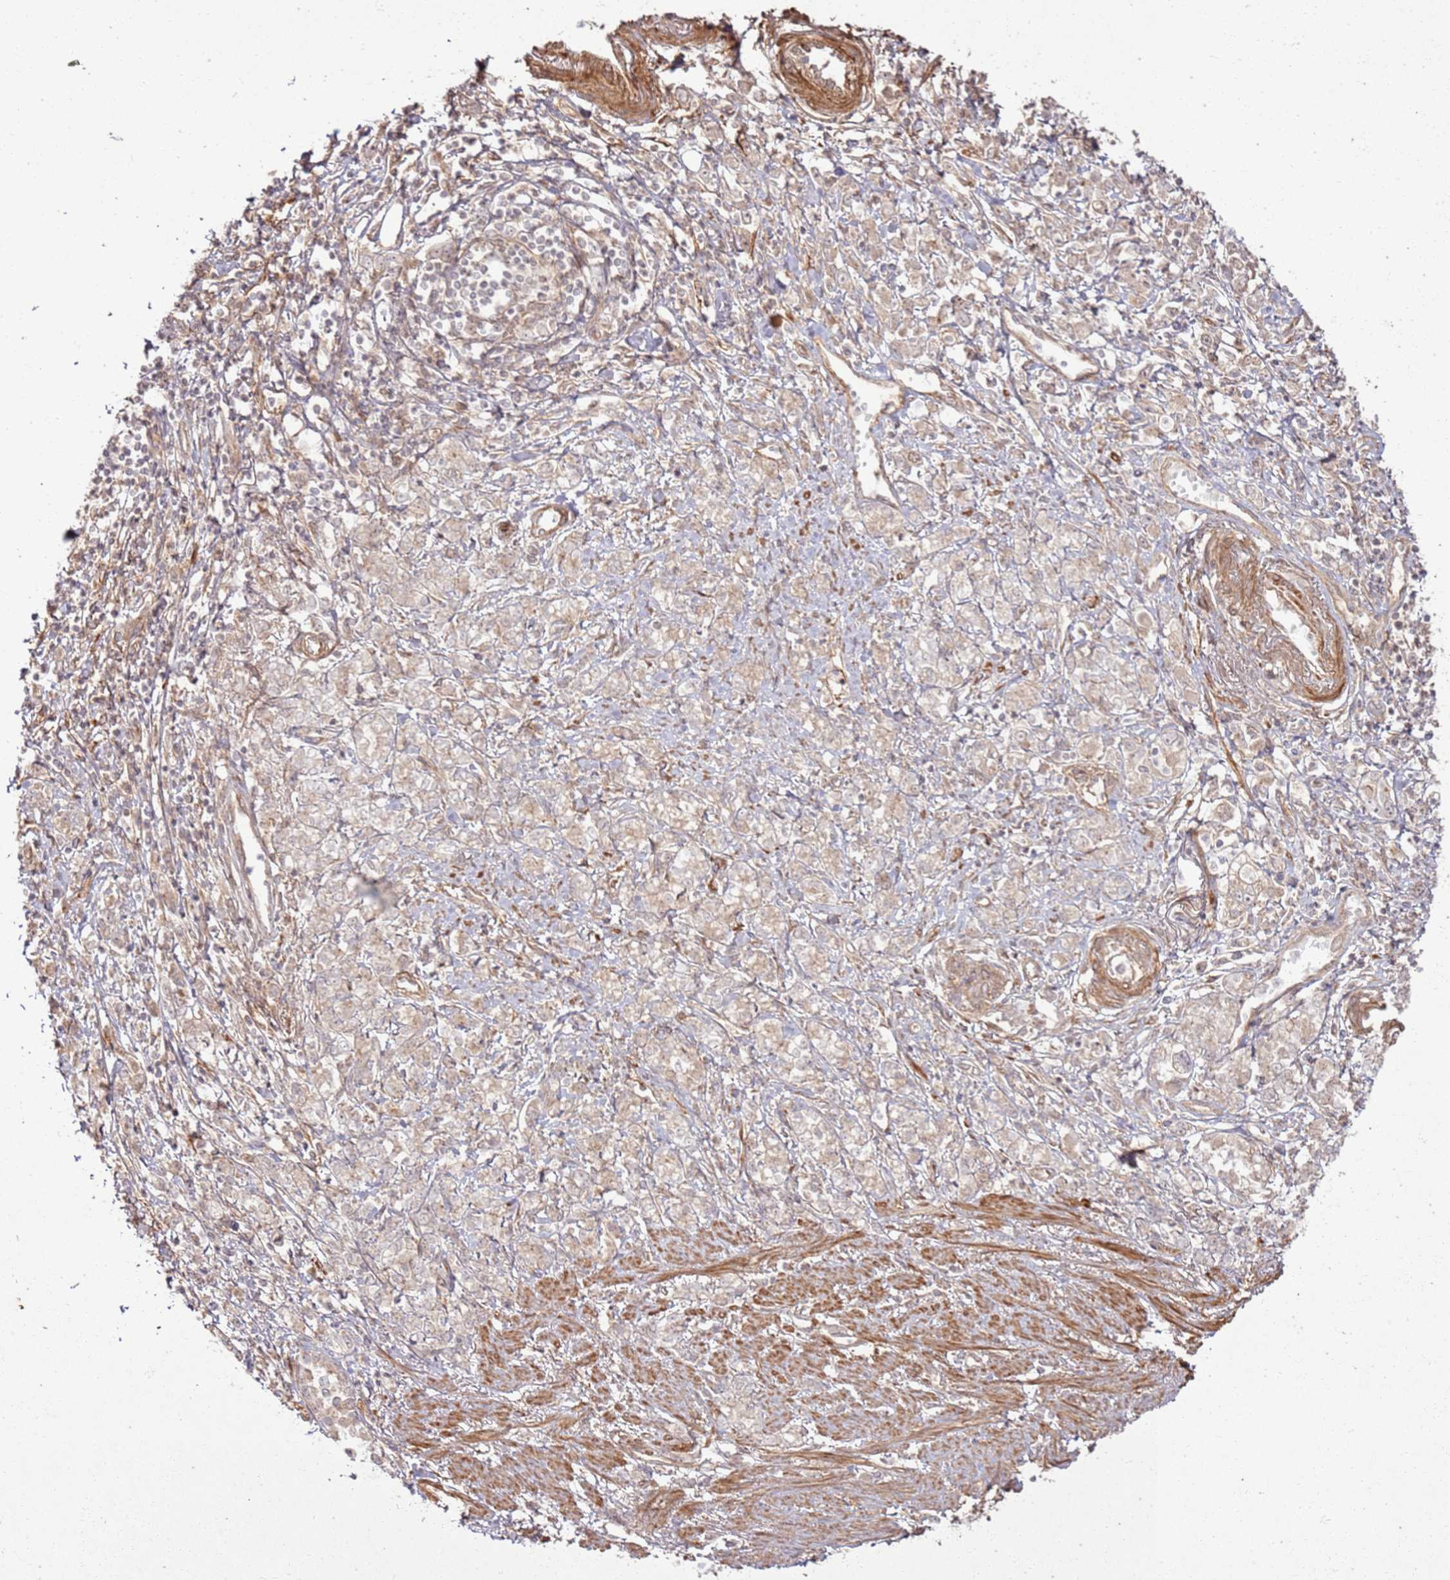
{"staining": {"intensity": "weak", "quantity": "25%-75%", "location": "nuclear"}, "tissue": "stomach cancer", "cell_type": "Tumor cells", "image_type": "cancer", "snomed": [{"axis": "morphology", "description": "Adenocarcinoma, NOS"}, {"axis": "topography", "description": "Stomach"}], "caption": "Immunohistochemical staining of stomach adenocarcinoma exhibits weak nuclear protein expression in about 25%-75% of tumor cells.", "gene": "ZNF623", "patient": {"sex": "female", "age": 76}}